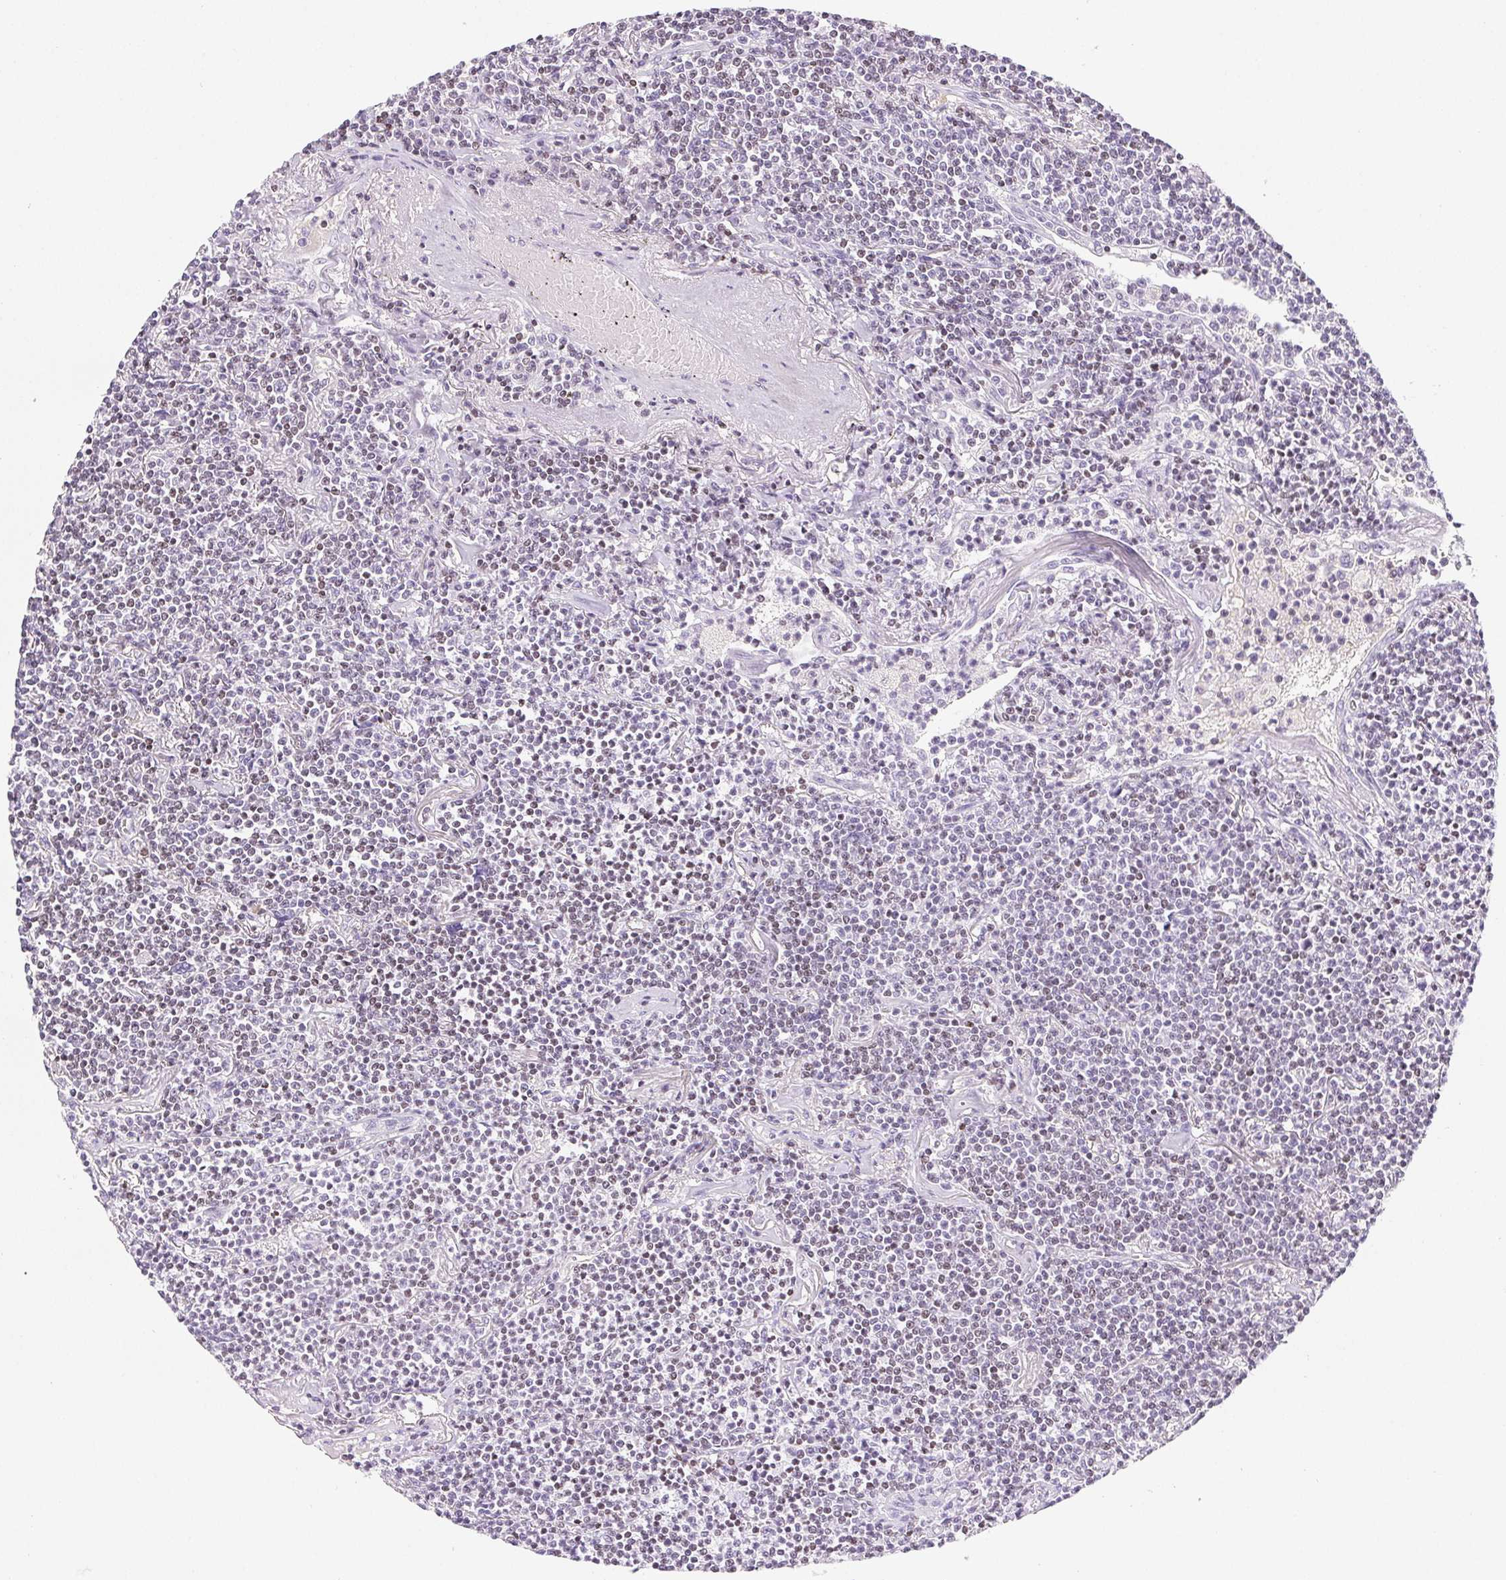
{"staining": {"intensity": "negative", "quantity": "none", "location": "none"}, "tissue": "lymphoma", "cell_type": "Tumor cells", "image_type": "cancer", "snomed": [{"axis": "morphology", "description": "Malignant lymphoma, non-Hodgkin's type, Low grade"}, {"axis": "topography", "description": "Lung"}], "caption": "This micrograph is of lymphoma stained with immunohistochemistry (IHC) to label a protein in brown with the nuclei are counter-stained blue. There is no staining in tumor cells.", "gene": "BEND2", "patient": {"sex": "female", "age": 71}}